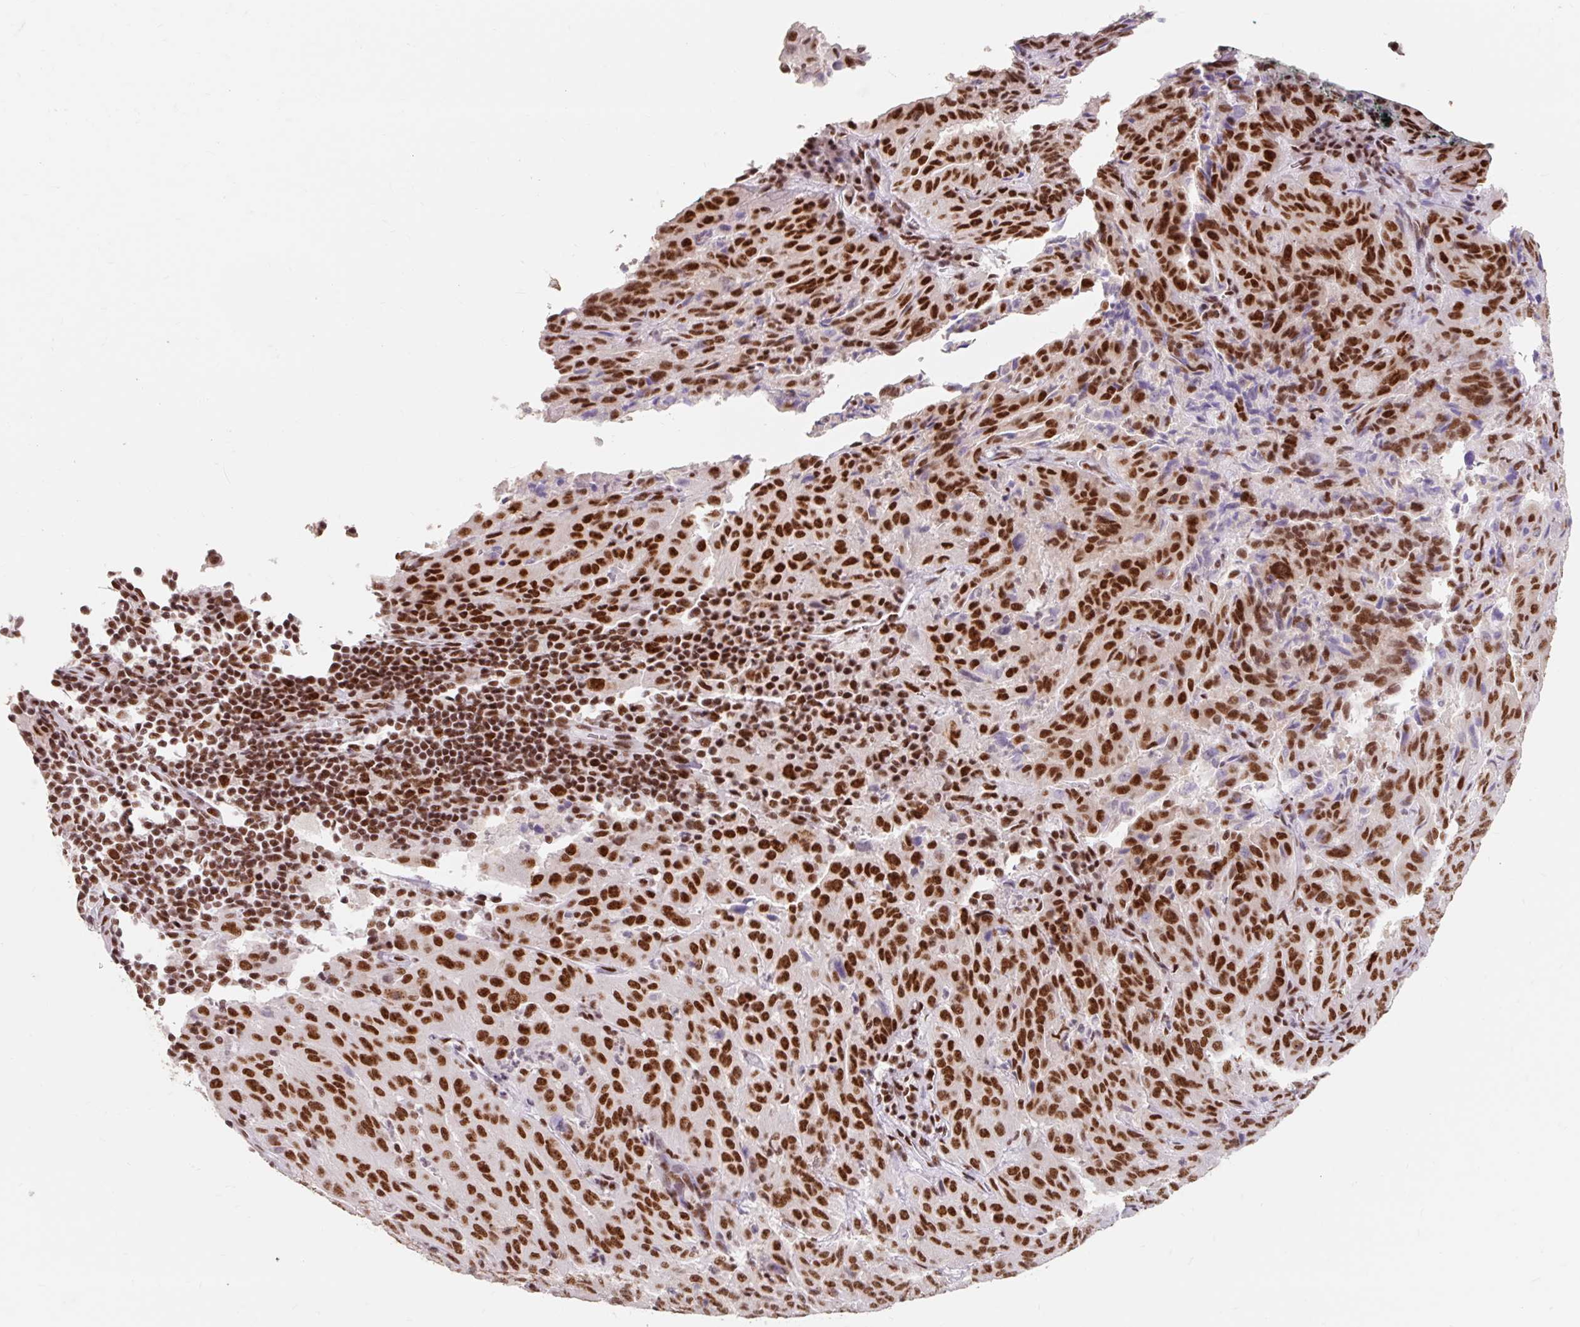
{"staining": {"intensity": "strong", "quantity": ">75%", "location": "nuclear"}, "tissue": "pancreatic cancer", "cell_type": "Tumor cells", "image_type": "cancer", "snomed": [{"axis": "morphology", "description": "Adenocarcinoma, NOS"}, {"axis": "topography", "description": "Pancreas"}], "caption": "DAB (3,3'-diaminobenzidine) immunohistochemical staining of adenocarcinoma (pancreatic) reveals strong nuclear protein expression in approximately >75% of tumor cells.", "gene": "SRSF10", "patient": {"sex": "male", "age": 63}}